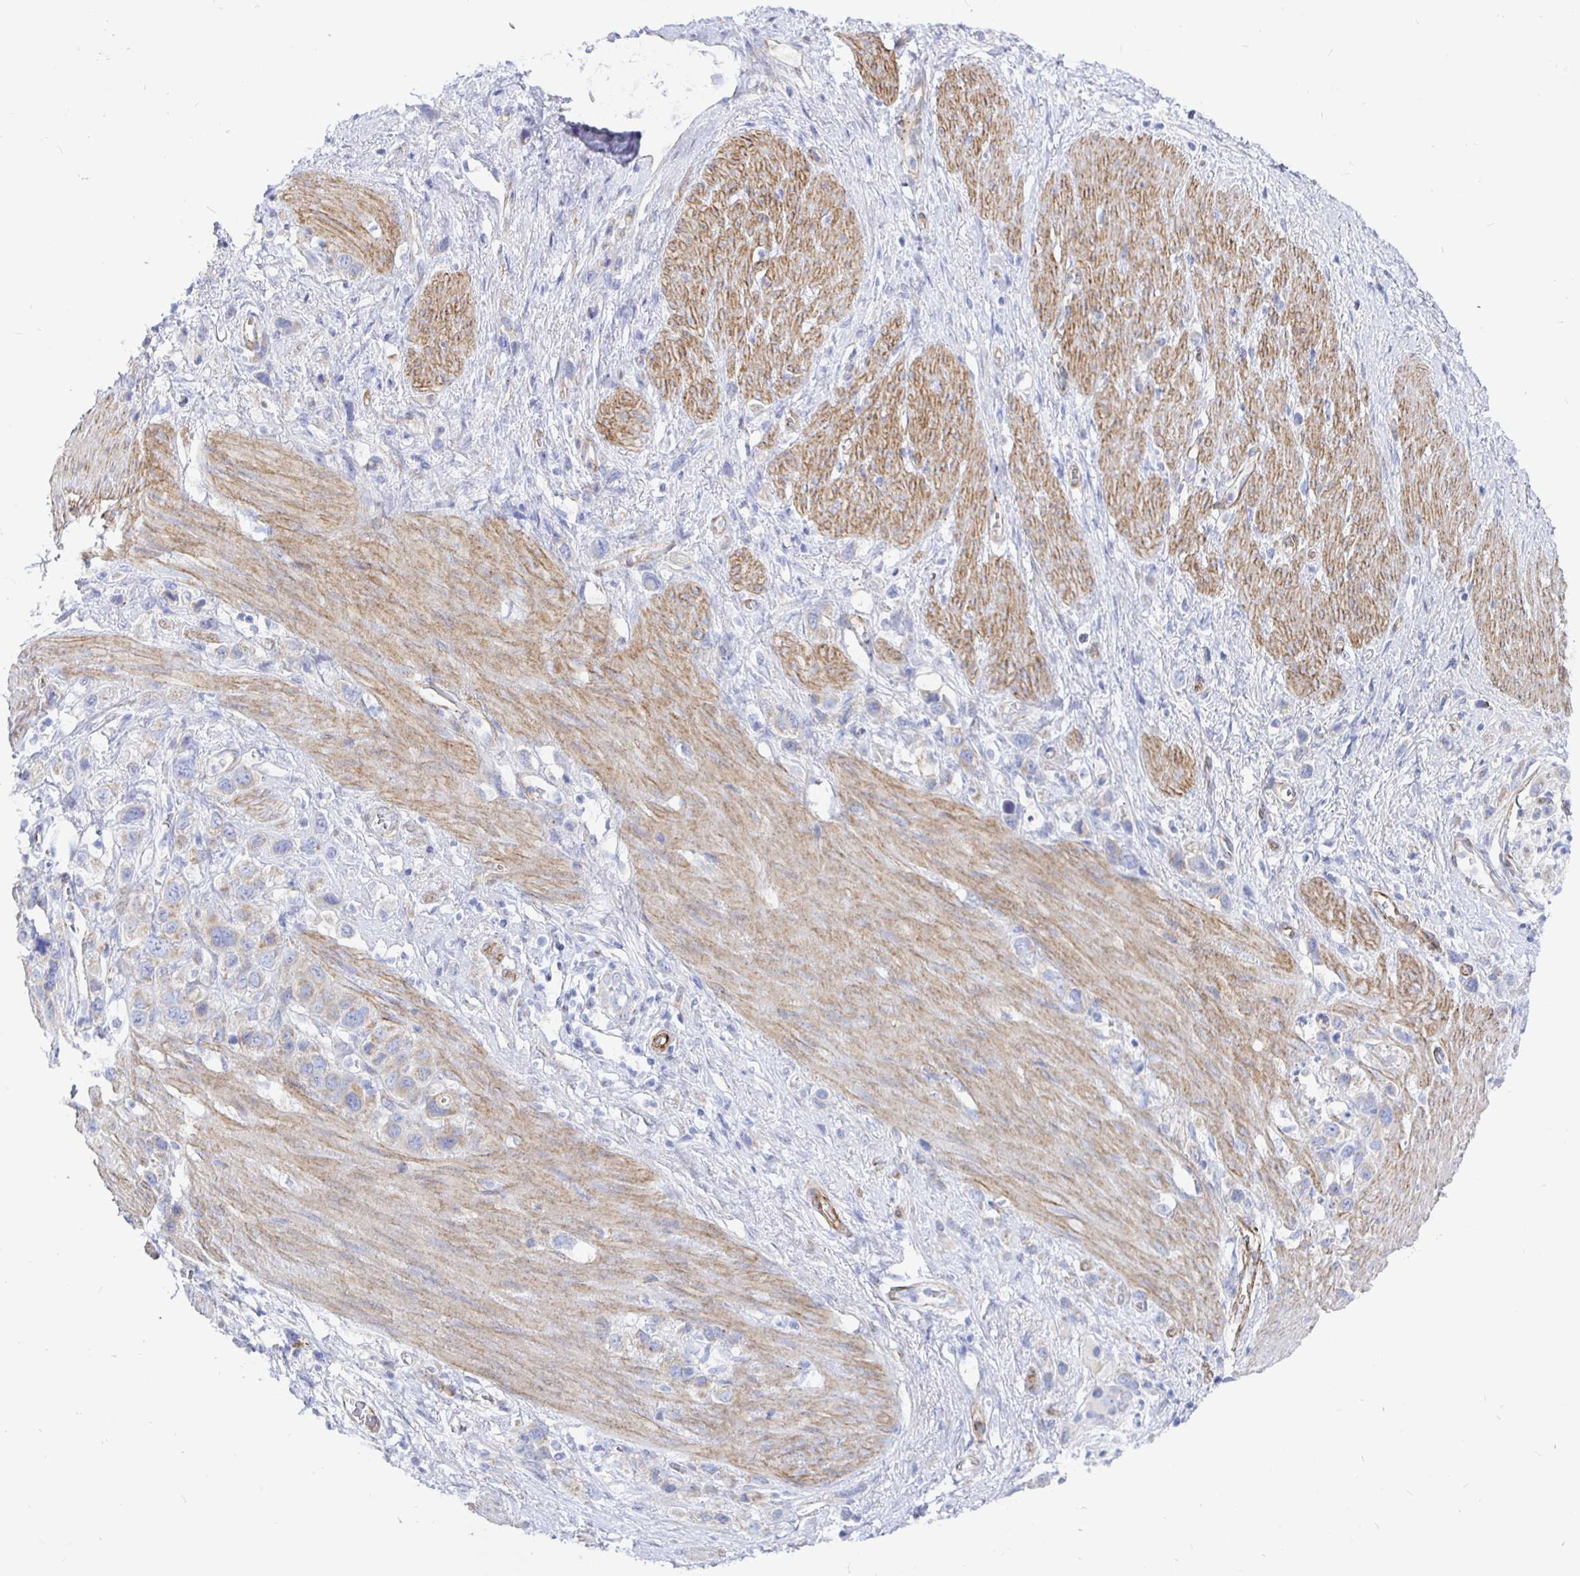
{"staining": {"intensity": "negative", "quantity": "none", "location": "none"}, "tissue": "stomach cancer", "cell_type": "Tumor cells", "image_type": "cancer", "snomed": [{"axis": "morphology", "description": "Adenocarcinoma, NOS"}, {"axis": "topography", "description": "Stomach"}], "caption": "High power microscopy photomicrograph of an immunohistochemistry micrograph of adenocarcinoma (stomach), revealing no significant staining in tumor cells.", "gene": "COX16", "patient": {"sex": "female", "age": 65}}